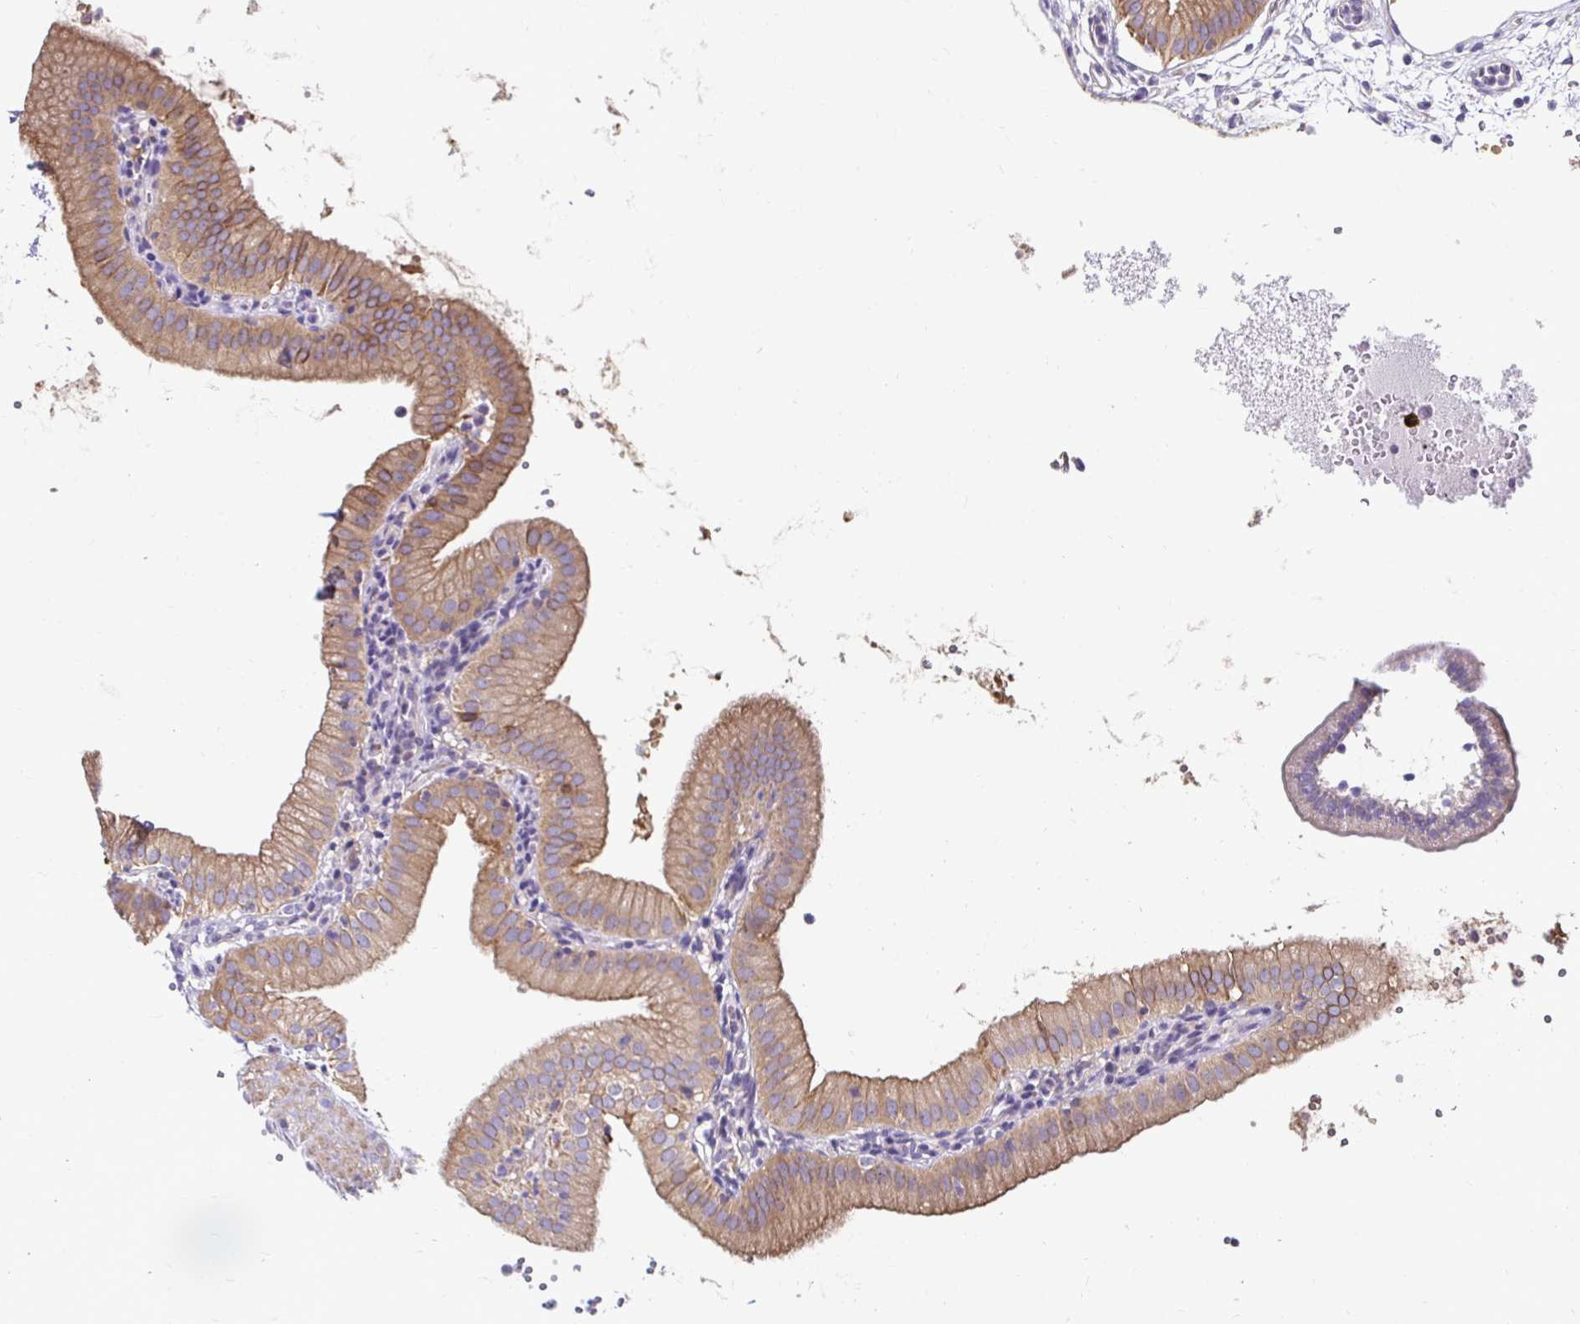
{"staining": {"intensity": "moderate", "quantity": "25%-75%", "location": "cytoplasmic/membranous"}, "tissue": "gallbladder", "cell_type": "Glandular cells", "image_type": "normal", "snomed": [{"axis": "morphology", "description": "Normal tissue, NOS"}, {"axis": "topography", "description": "Gallbladder"}], "caption": "IHC micrograph of benign gallbladder: gallbladder stained using immunohistochemistry (IHC) displays medium levels of moderate protein expression localized specifically in the cytoplasmic/membranous of glandular cells, appearing as a cytoplasmic/membranous brown color.", "gene": "AKAP6", "patient": {"sex": "female", "age": 65}}